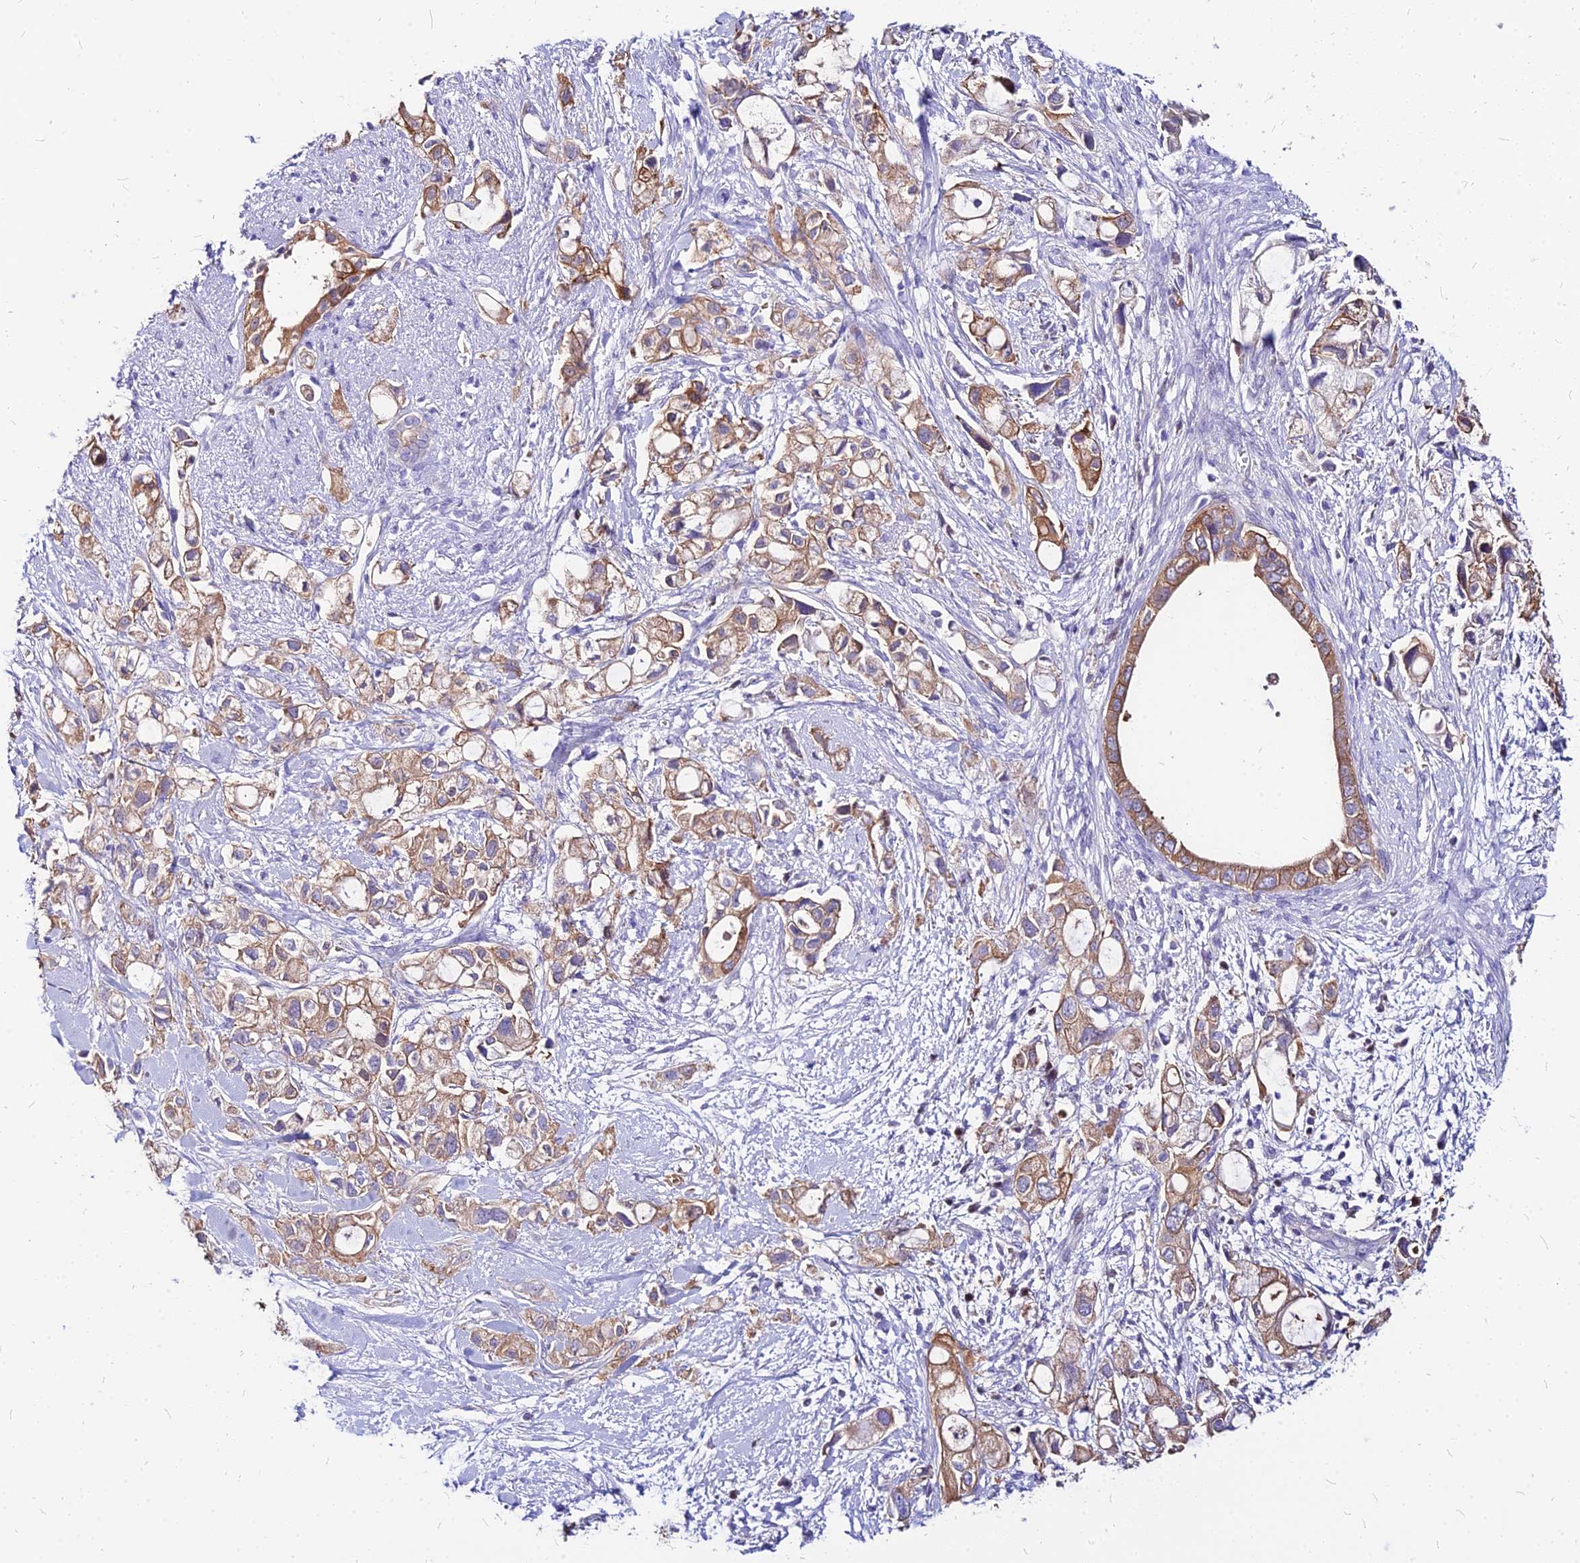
{"staining": {"intensity": "moderate", "quantity": ">75%", "location": "cytoplasmic/membranous"}, "tissue": "pancreatic cancer", "cell_type": "Tumor cells", "image_type": "cancer", "snomed": [{"axis": "morphology", "description": "Adenocarcinoma, NOS"}, {"axis": "topography", "description": "Pancreas"}], "caption": "Pancreatic cancer (adenocarcinoma) stained with a brown dye exhibits moderate cytoplasmic/membranous positive staining in approximately >75% of tumor cells.", "gene": "ACSM6", "patient": {"sex": "female", "age": 56}}